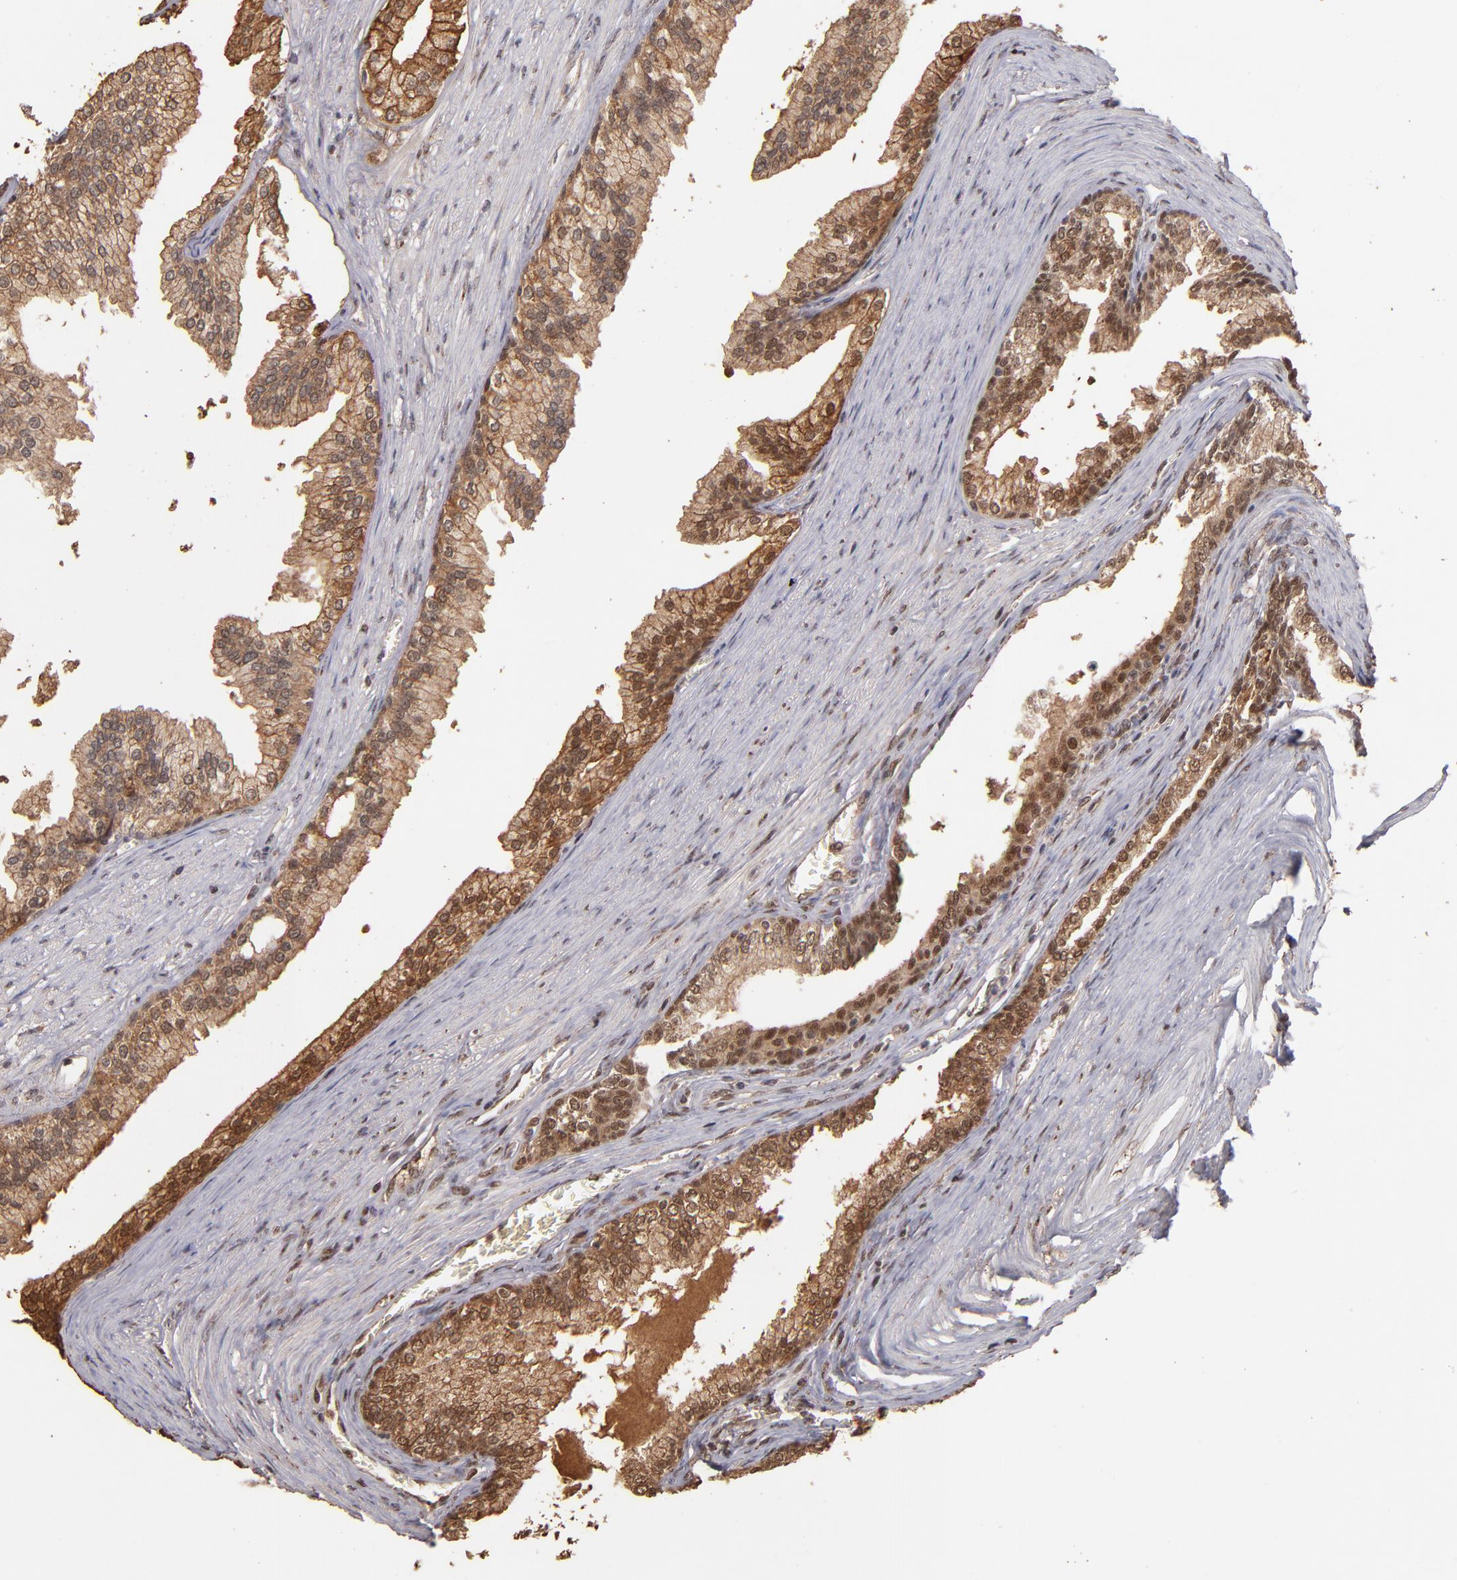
{"staining": {"intensity": "moderate", "quantity": ">75%", "location": "cytoplasmic/membranous,nuclear"}, "tissue": "prostate", "cell_type": "Glandular cells", "image_type": "normal", "snomed": [{"axis": "morphology", "description": "Normal tissue, NOS"}, {"axis": "topography", "description": "Prostate"}], "caption": "Immunohistochemical staining of normal prostate displays moderate cytoplasmic/membranous,nuclear protein expression in approximately >75% of glandular cells.", "gene": "EAPP", "patient": {"sex": "male", "age": 68}}